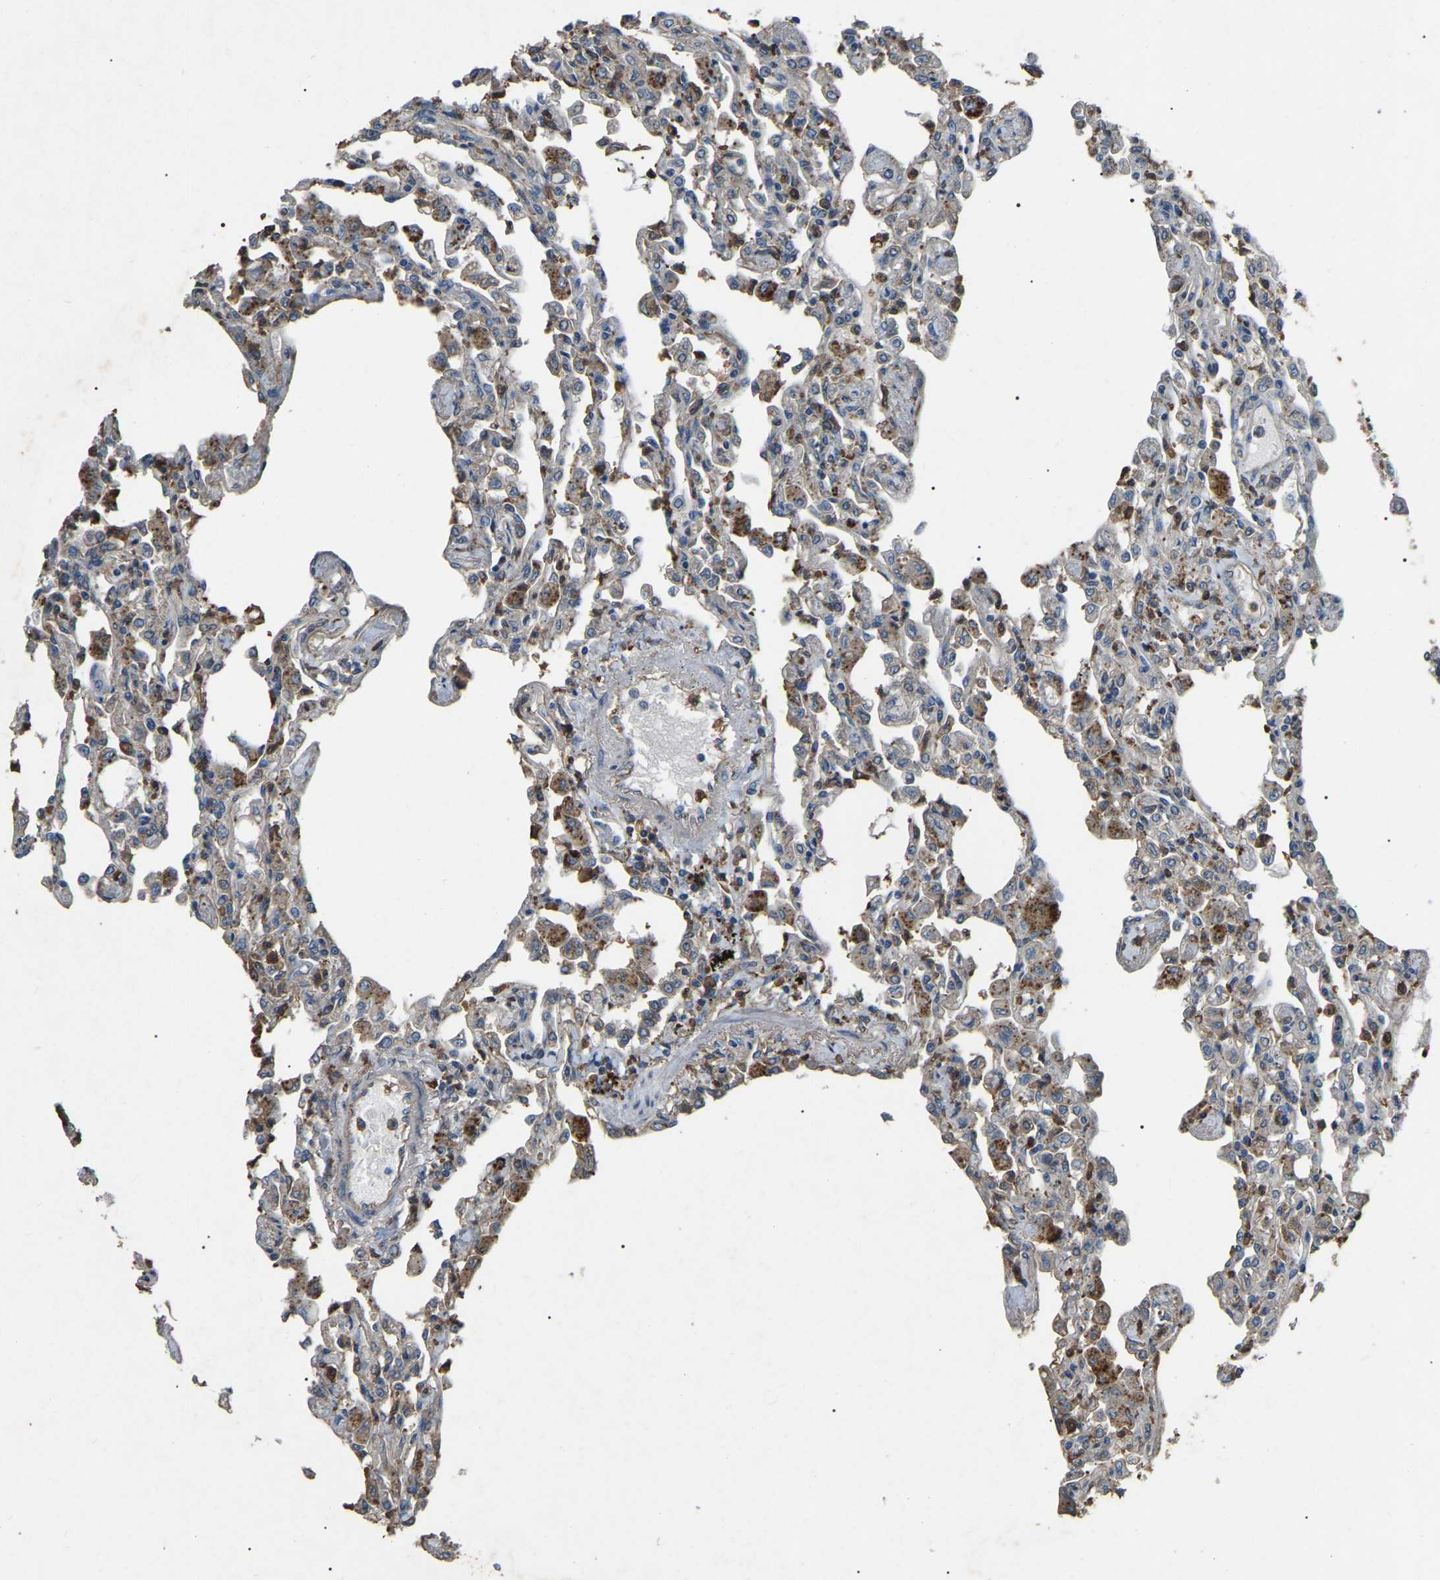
{"staining": {"intensity": "weak", "quantity": "<25%", "location": "cytoplasmic/membranous"}, "tissue": "lung", "cell_type": "Alveolar cells", "image_type": "normal", "snomed": [{"axis": "morphology", "description": "Normal tissue, NOS"}, {"axis": "topography", "description": "Bronchus"}, {"axis": "topography", "description": "Lung"}], "caption": "This image is of benign lung stained with immunohistochemistry (IHC) to label a protein in brown with the nuclei are counter-stained blue. There is no staining in alveolar cells.", "gene": "AIMP1", "patient": {"sex": "female", "age": 49}}